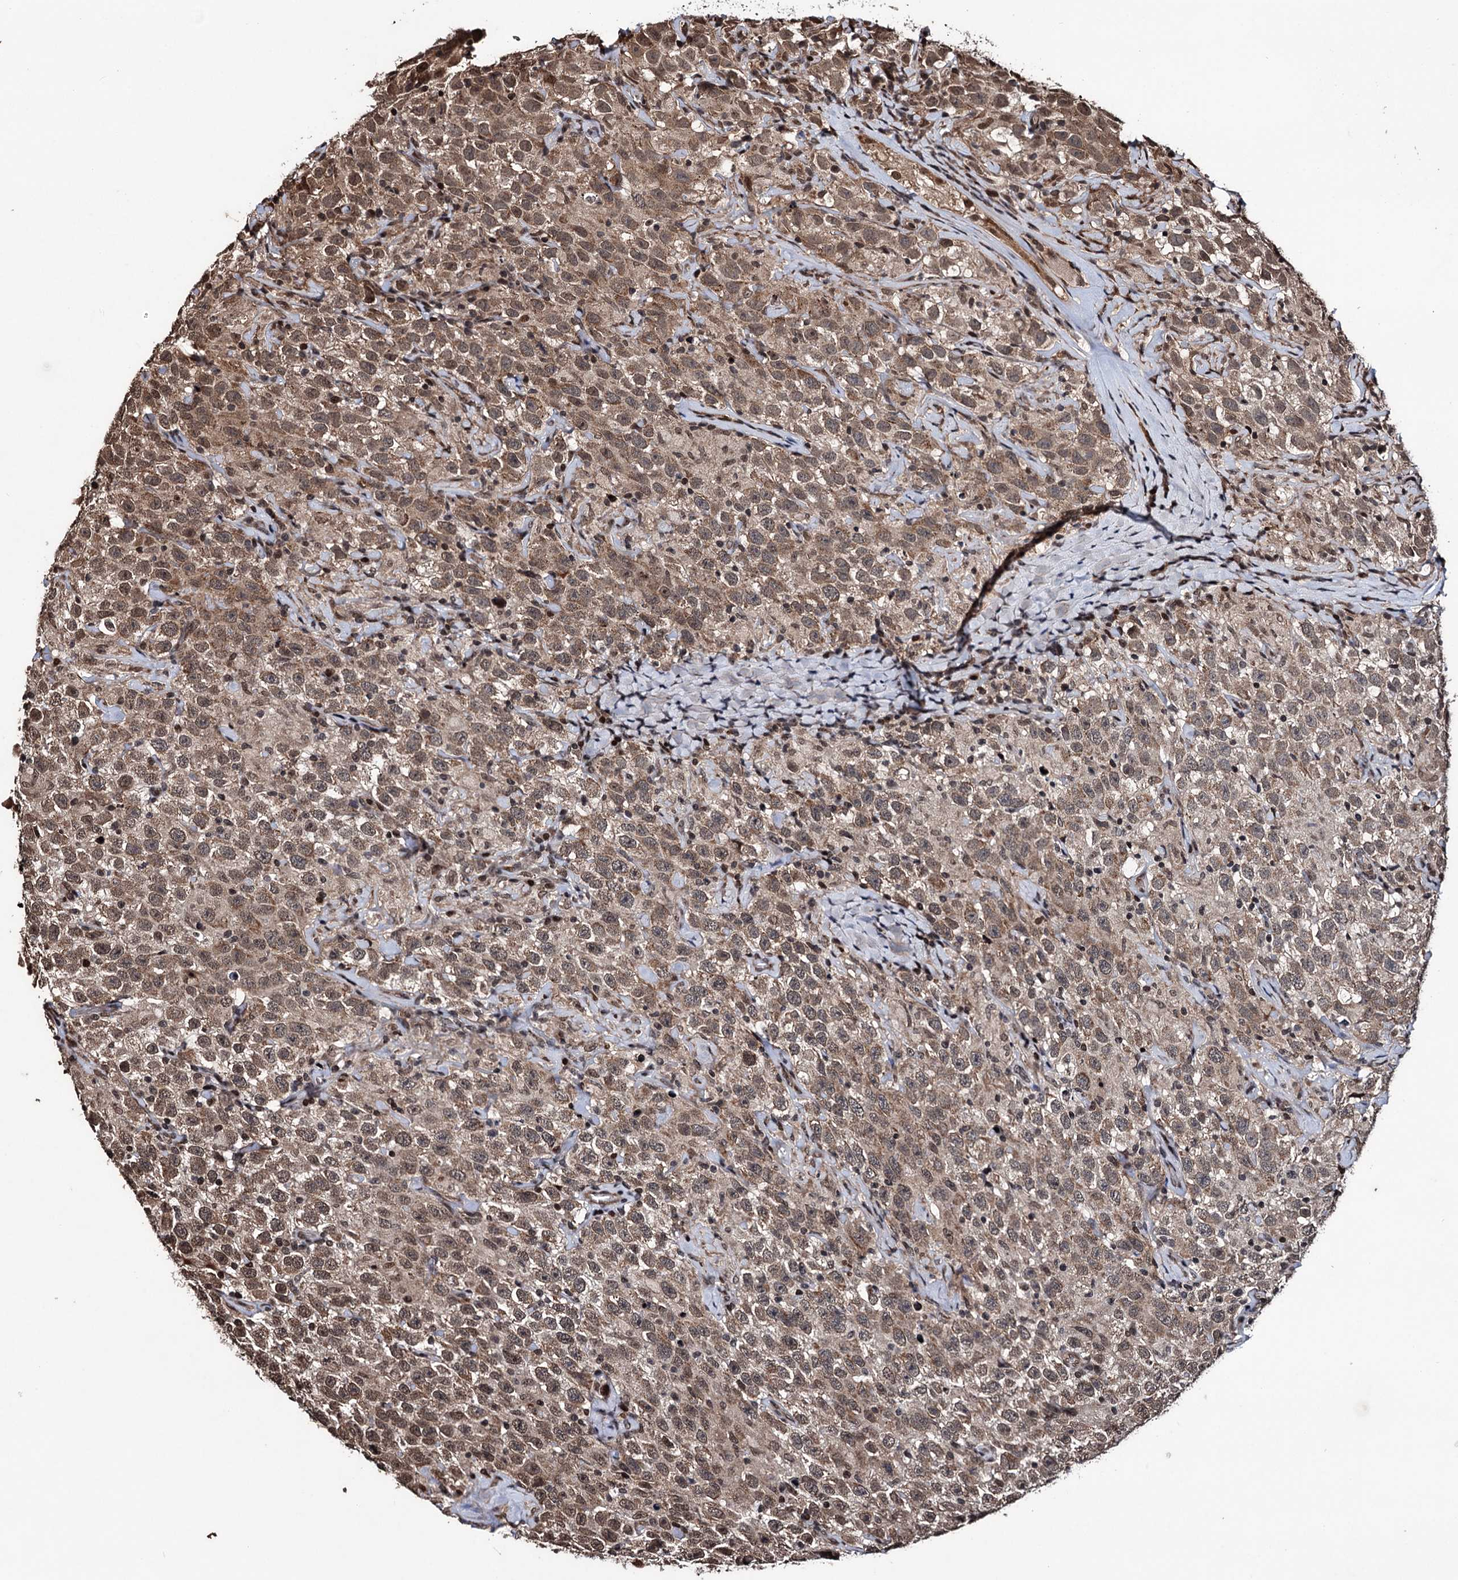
{"staining": {"intensity": "moderate", "quantity": ">75%", "location": "cytoplasmic/membranous,nuclear"}, "tissue": "testis cancer", "cell_type": "Tumor cells", "image_type": "cancer", "snomed": [{"axis": "morphology", "description": "Seminoma, NOS"}, {"axis": "topography", "description": "Testis"}], "caption": "DAB (3,3'-diaminobenzidine) immunohistochemical staining of human testis cancer (seminoma) reveals moderate cytoplasmic/membranous and nuclear protein expression in approximately >75% of tumor cells.", "gene": "EYA4", "patient": {"sex": "male", "age": 41}}